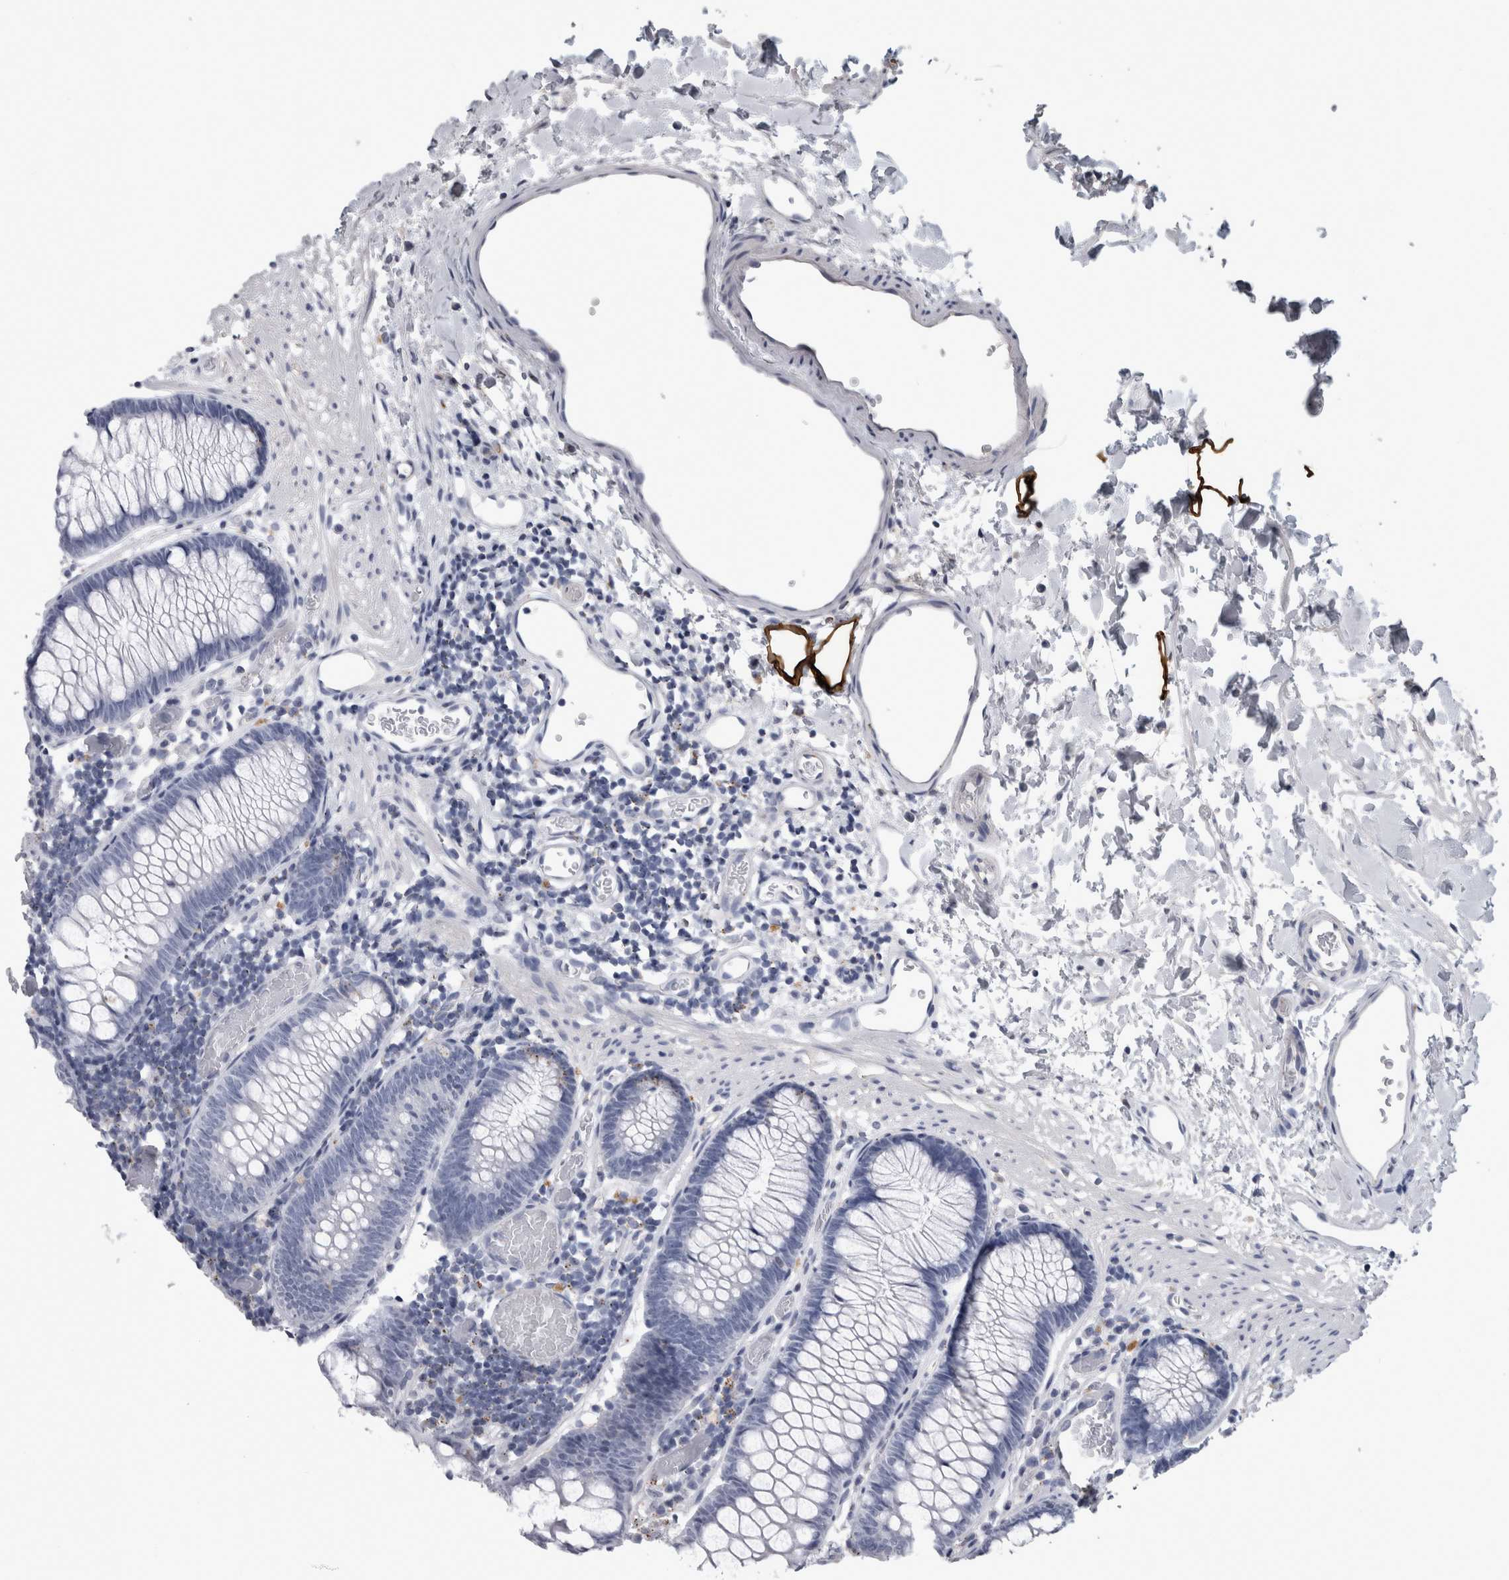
{"staining": {"intensity": "negative", "quantity": "none", "location": "none"}, "tissue": "colon", "cell_type": "Endothelial cells", "image_type": "normal", "snomed": [{"axis": "morphology", "description": "Normal tissue, NOS"}, {"axis": "topography", "description": "Colon"}], "caption": "There is no significant expression in endothelial cells of colon. Brightfield microscopy of immunohistochemistry (IHC) stained with DAB (brown) and hematoxylin (blue), captured at high magnification.", "gene": "DPP7", "patient": {"sex": "male", "age": 14}}